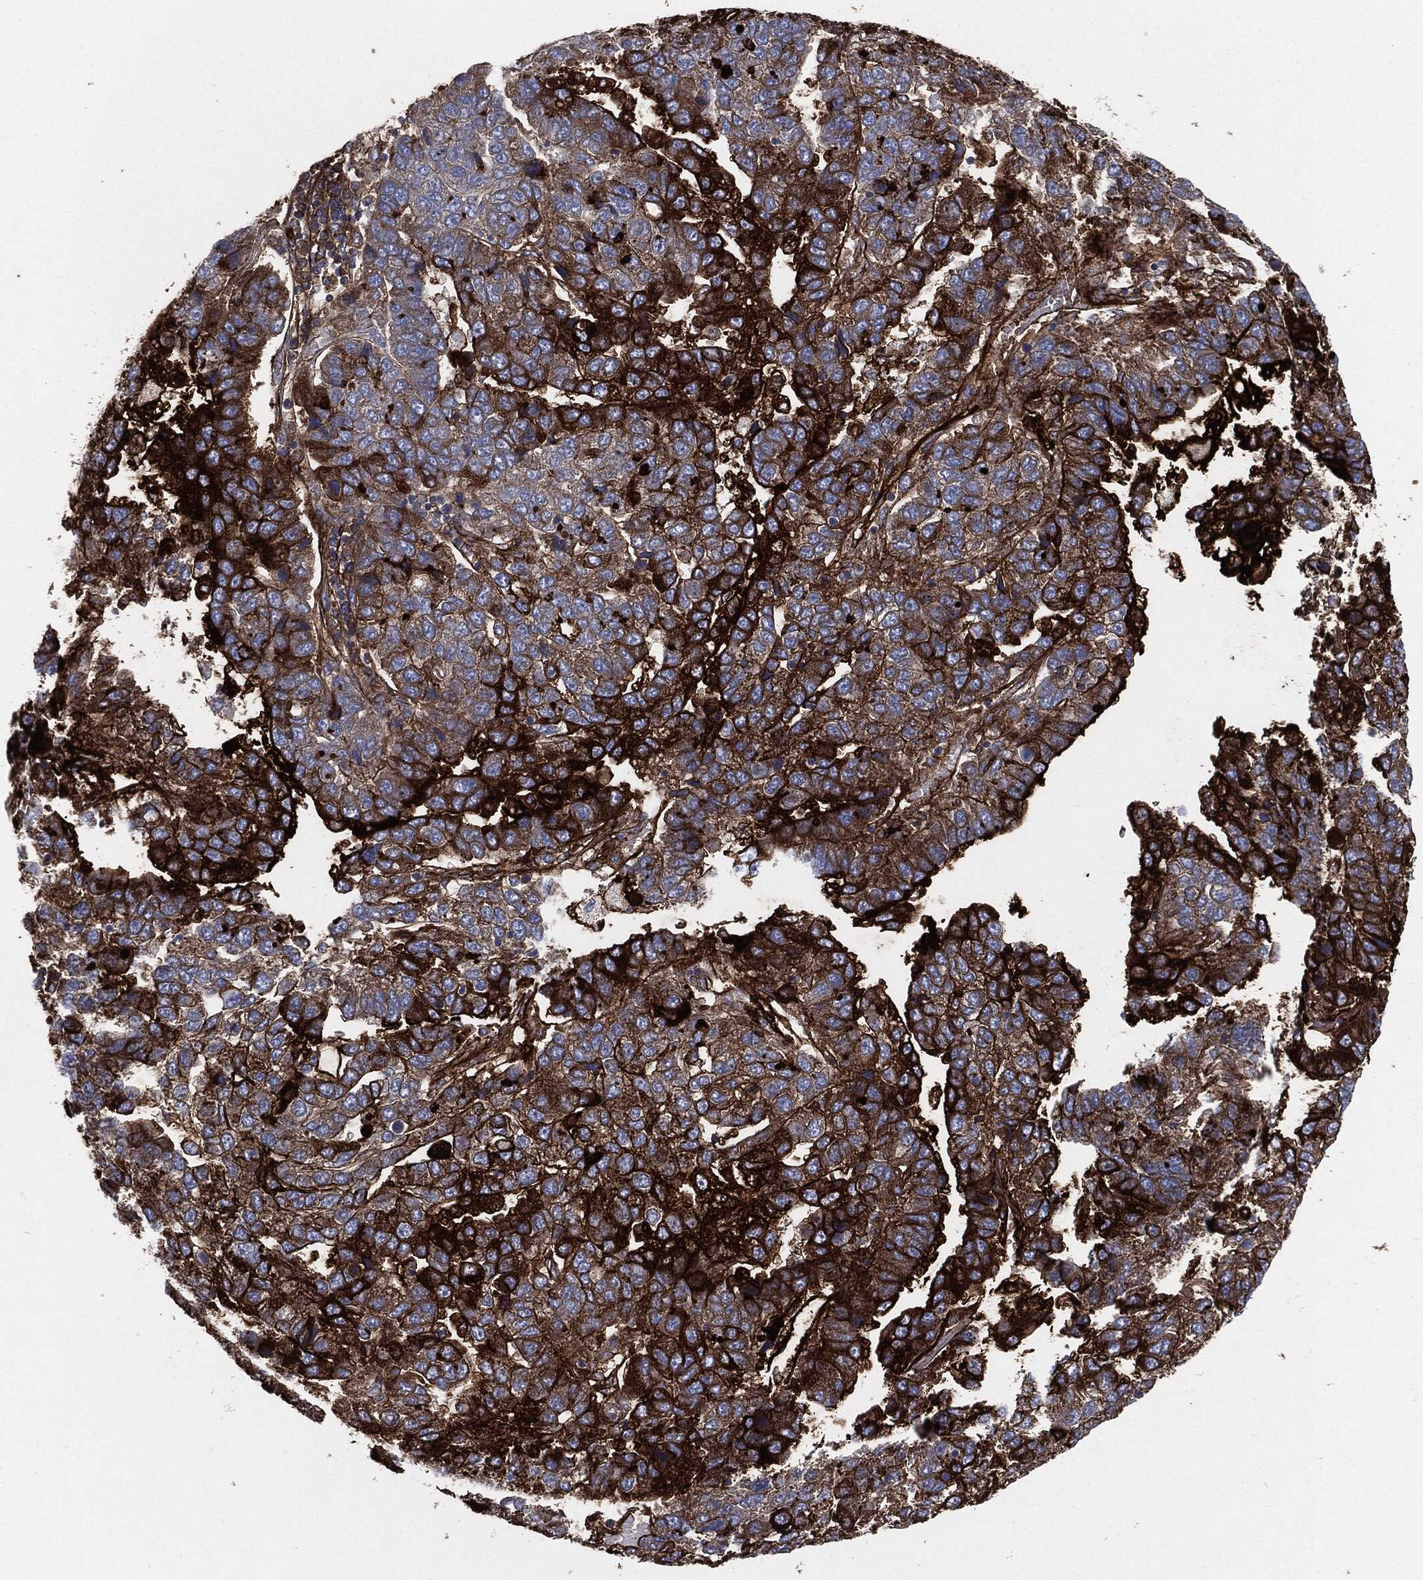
{"staining": {"intensity": "strong", "quantity": "25%-75%", "location": "cytoplasmic/membranous"}, "tissue": "pancreatic cancer", "cell_type": "Tumor cells", "image_type": "cancer", "snomed": [{"axis": "morphology", "description": "Adenocarcinoma, NOS"}, {"axis": "topography", "description": "Pancreas"}], "caption": "Pancreatic cancer (adenocarcinoma) stained for a protein reveals strong cytoplasmic/membranous positivity in tumor cells.", "gene": "APOB", "patient": {"sex": "female", "age": 61}}